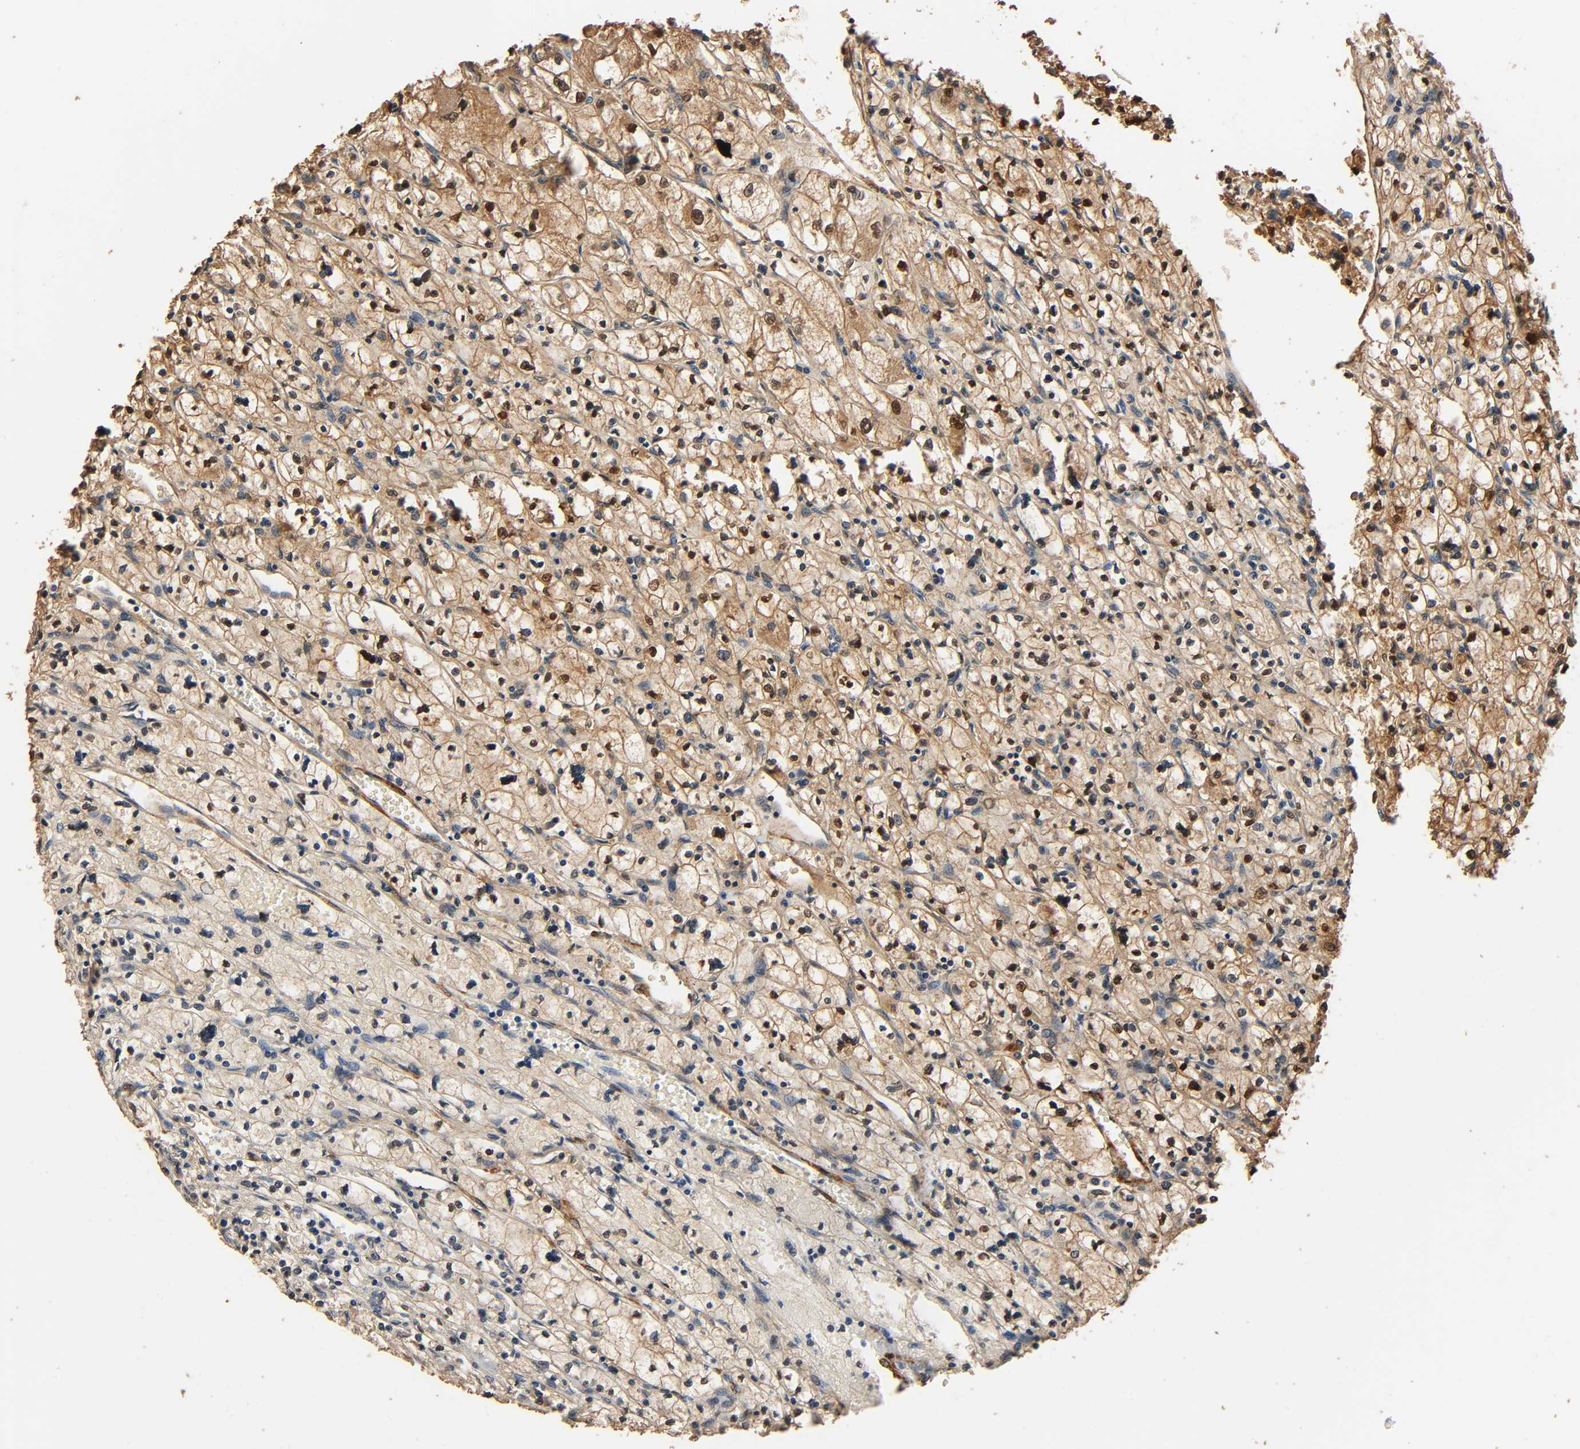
{"staining": {"intensity": "strong", "quantity": ">75%", "location": "cytoplasmic/membranous,nuclear"}, "tissue": "renal cancer", "cell_type": "Tumor cells", "image_type": "cancer", "snomed": [{"axis": "morphology", "description": "Adenocarcinoma, NOS"}, {"axis": "topography", "description": "Kidney"}], "caption": "Immunohistochemistry (IHC) staining of adenocarcinoma (renal), which shows high levels of strong cytoplasmic/membranous and nuclear expression in approximately >75% of tumor cells indicating strong cytoplasmic/membranous and nuclear protein staining. The staining was performed using DAB (3,3'-diaminobenzidine) (brown) for protein detection and nuclei were counterstained in hematoxylin (blue).", "gene": "GSTA3", "patient": {"sex": "female", "age": 83}}